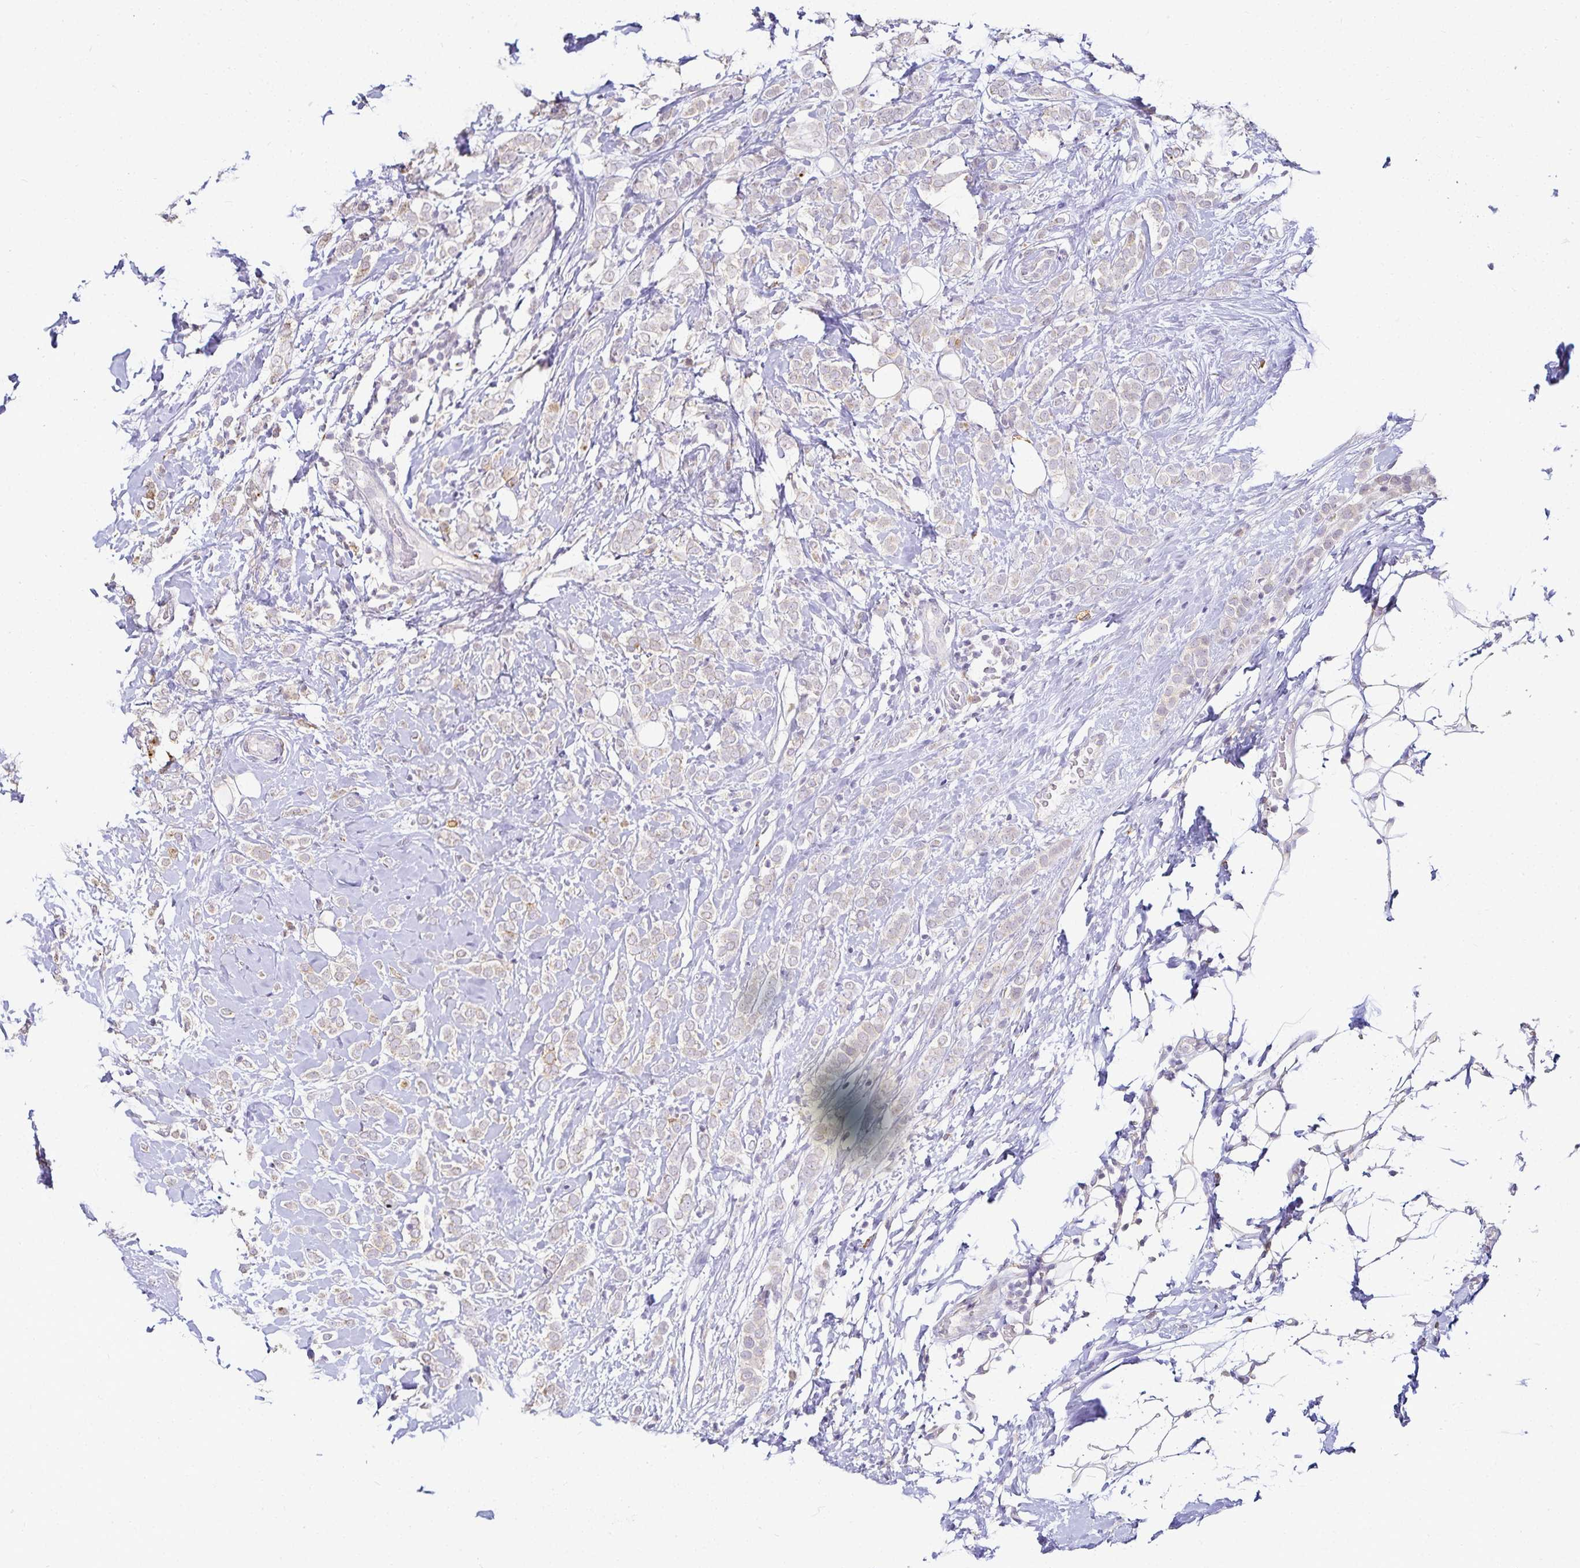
{"staining": {"intensity": "negative", "quantity": "none", "location": "none"}, "tissue": "breast cancer", "cell_type": "Tumor cells", "image_type": "cancer", "snomed": [{"axis": "morphology", "description": "Lobular carcinoma"}, {"axis": "topography", "description": "Breast"}], "caption": "Immunohistochemical staining of lobular carcinoma (breast) displays no significant expression in tumor cells.", "gene": "GP2", "patient": {"sex": "female", "age": 49}}